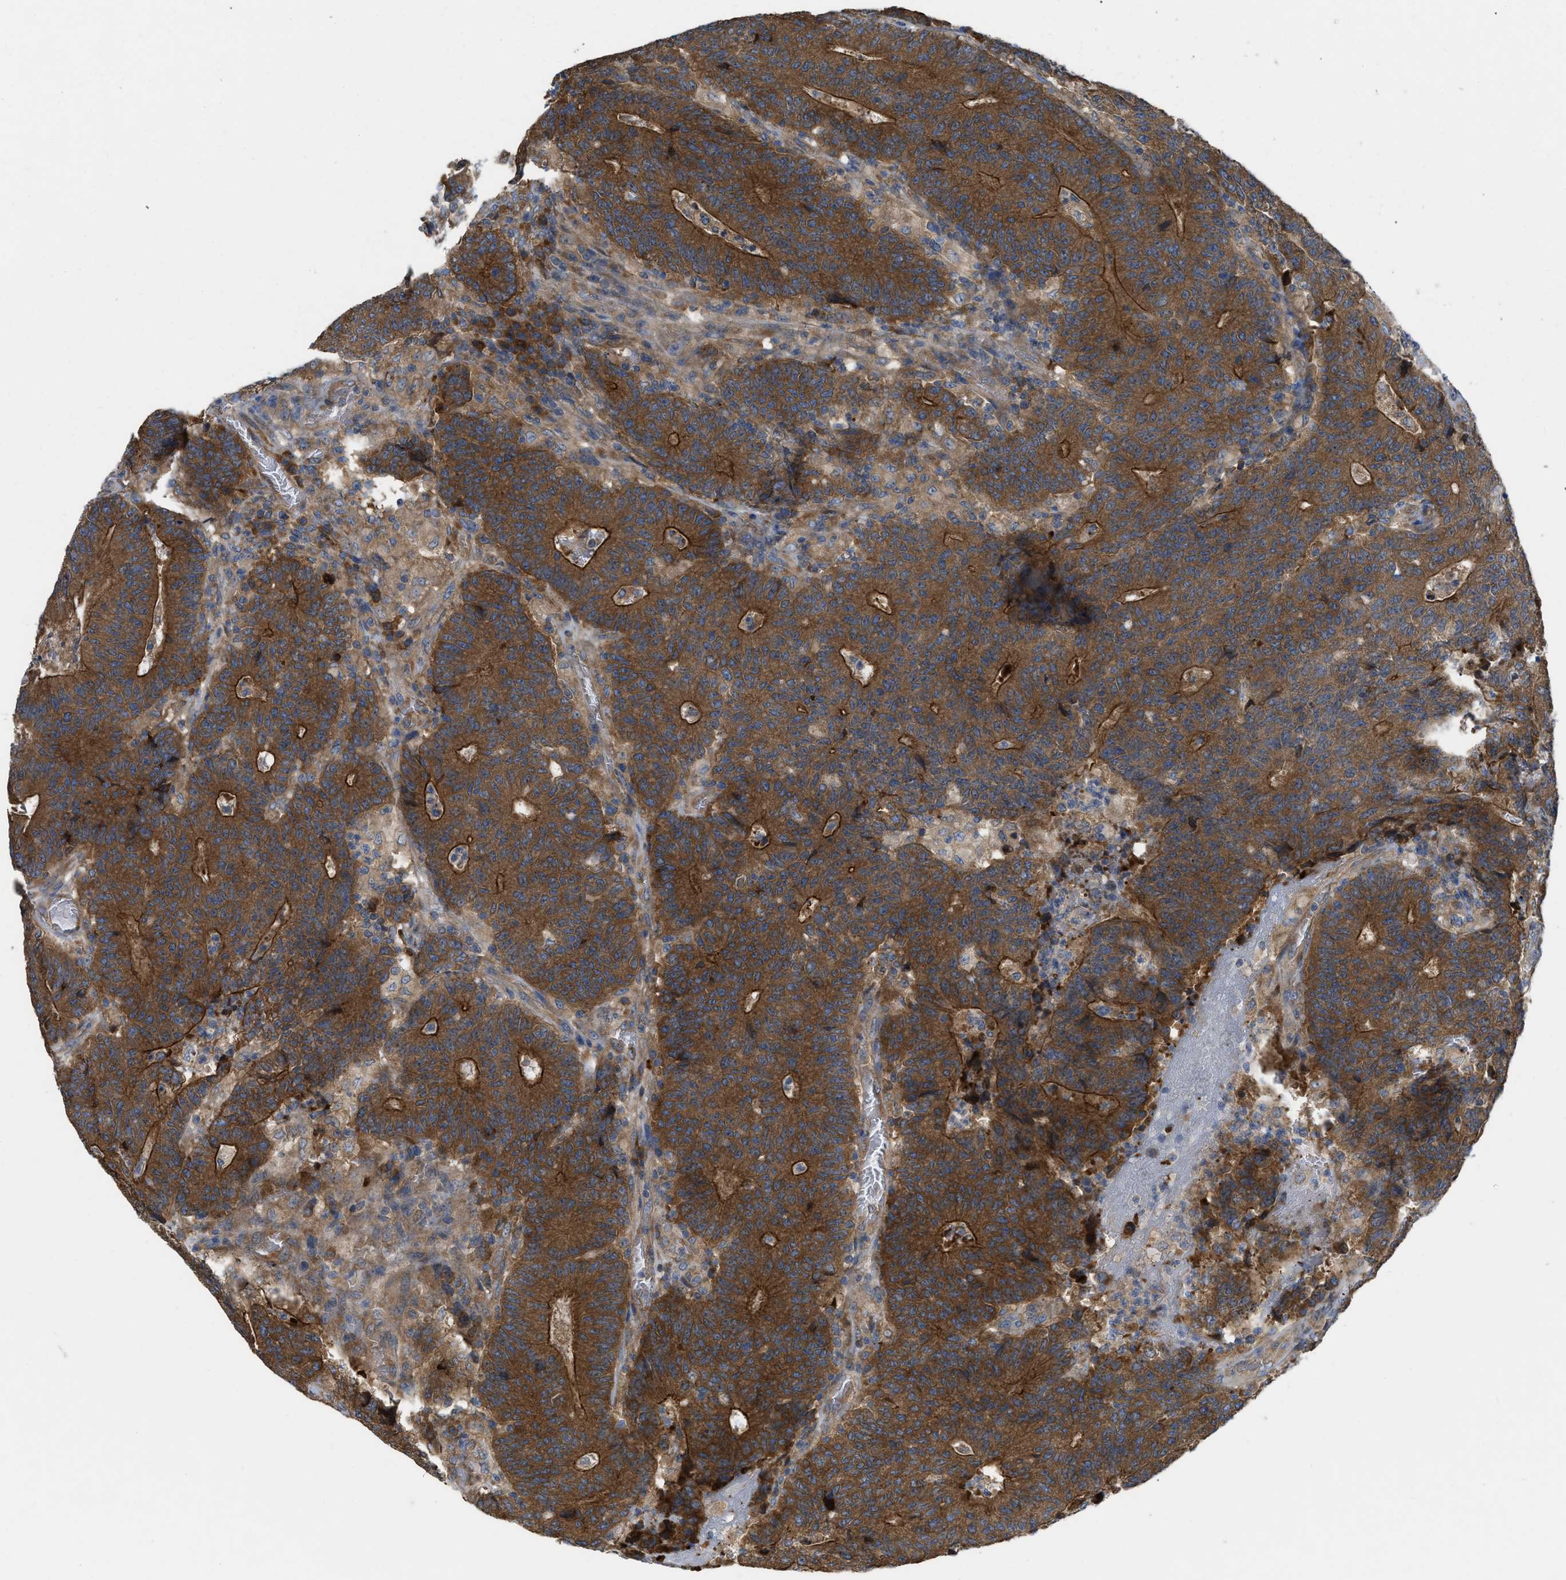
{"staining": {"intensity": "strong", "quantity": ">75%", "location": "cytoplasmic/membranous"}, "tissue": "colorectal cancer", "cell_type": "Tumor cells", "image_type": "cancer", "snomed": [{"axis": "morphology", "description": "Normal tissue, NOS"}, {"axis": "morphology", "description": "Adenocarcinoma, NOS"}, {"axis": "topography", "description": "Colon"}], "caption": "High-power microscopy captured an IHC micrograph of colorectal adenocarcinoma, revealing strong cytoplasmic/membranous expression in approximately >75% of tumor cells. The protein is stained brown, and the nuclei are stained in blue (DAB (3,3'-diaminobenzidine) IHC with brightfield microscopy, high magnification).", "gene": "TMEM131", "patient": {"sex": "female", "age": 75}}